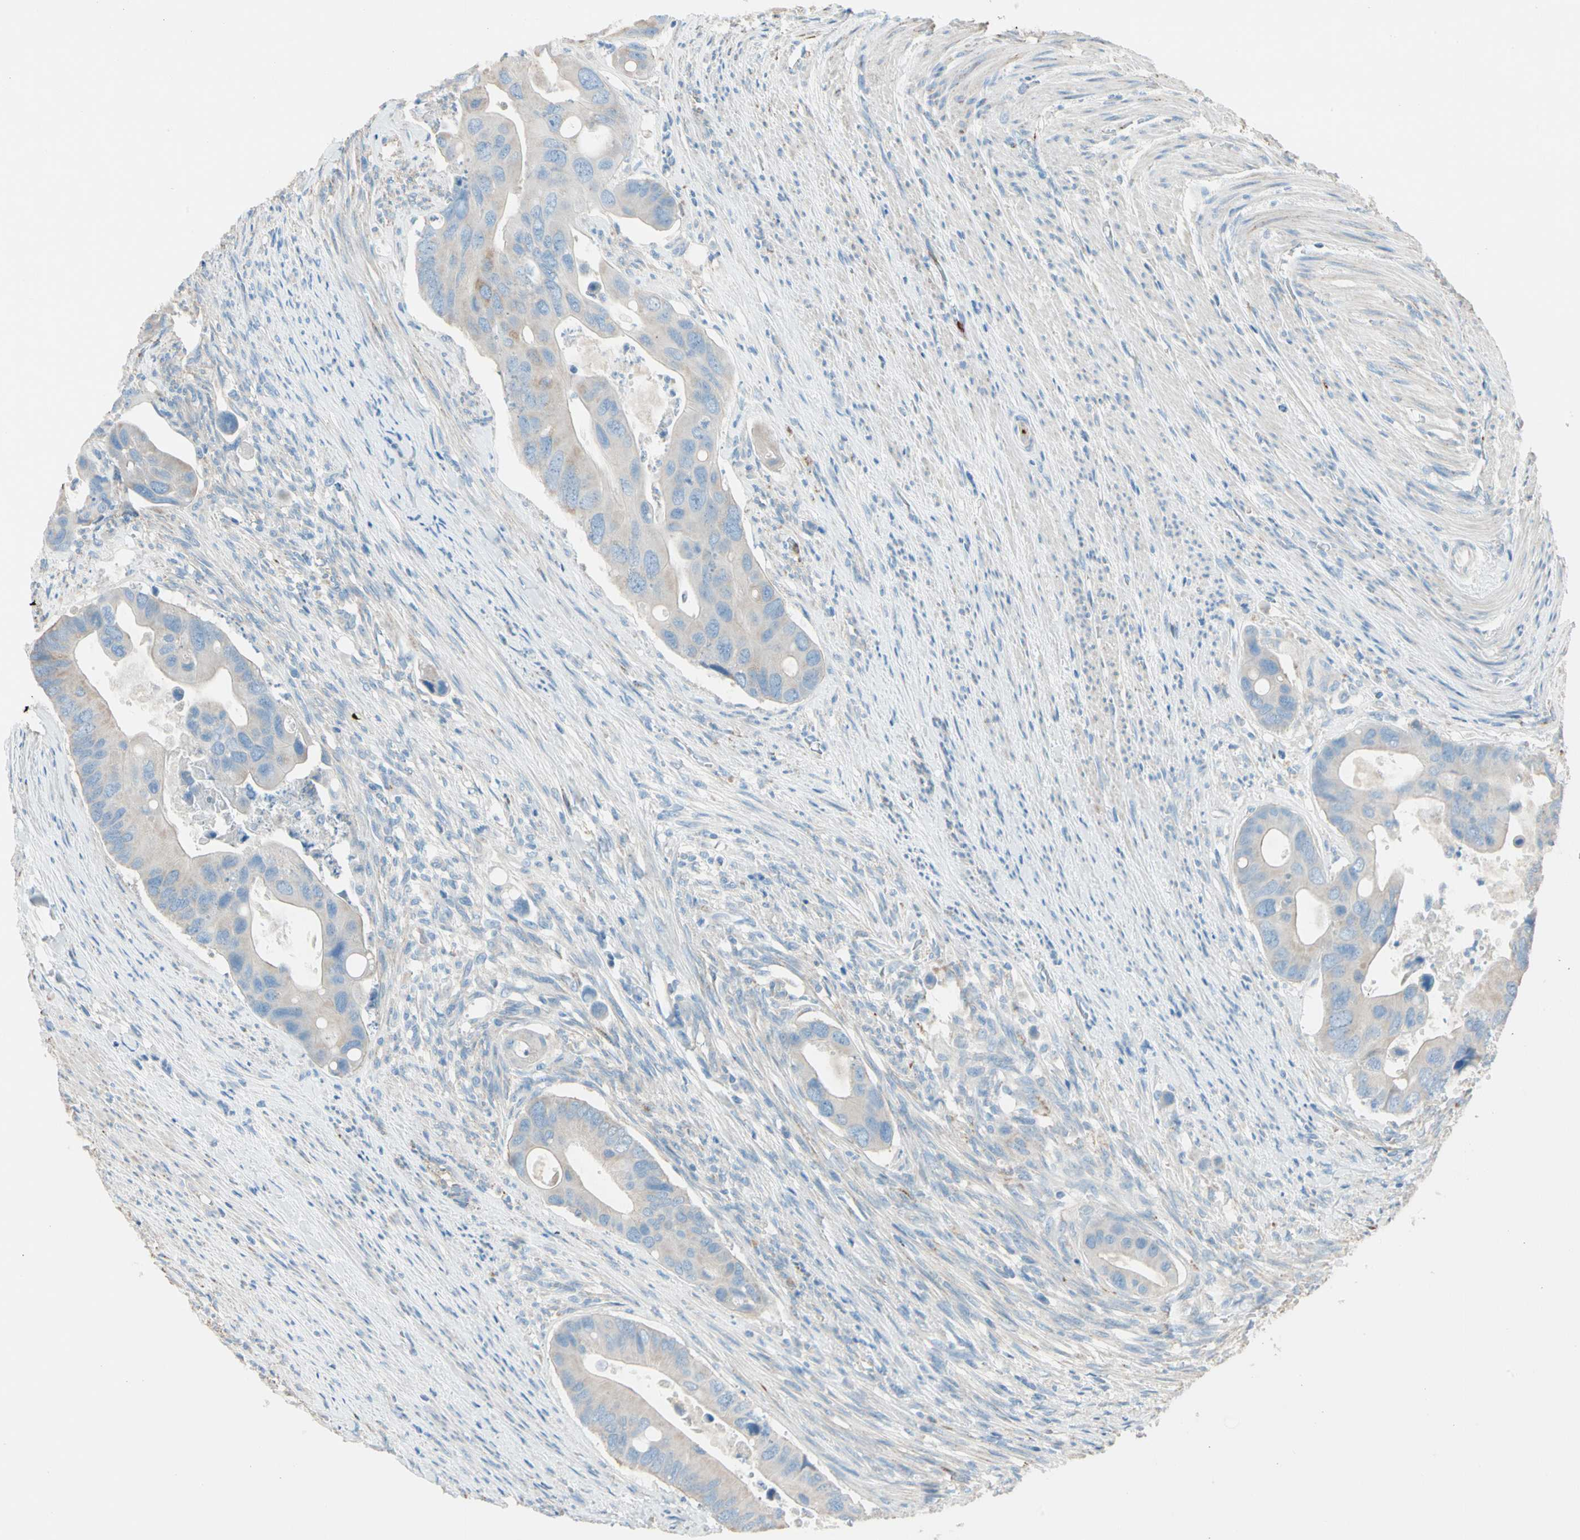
{"staining": {"intensity": "strong", "quantity": ">75%", "location": "cytoplasmic/membranous"}, "tissue": "colorectal cancer", "cell_type": "Tumor cells", "image_type": "cancer", "snomed": [{"axis": "morphology", "description": "Adenocarcinoma, NOS"}, {"axis": "topography", "description": "Rectum"}], "caption": "Immunohistochemical staining of colorectal adenocarcinoma displays strong cytoplasmic/membranous protein positivity in approximately >75% of tumor cells.", "gene": "LY6G6F", "patient": {"sex": "female", "age": 57}}